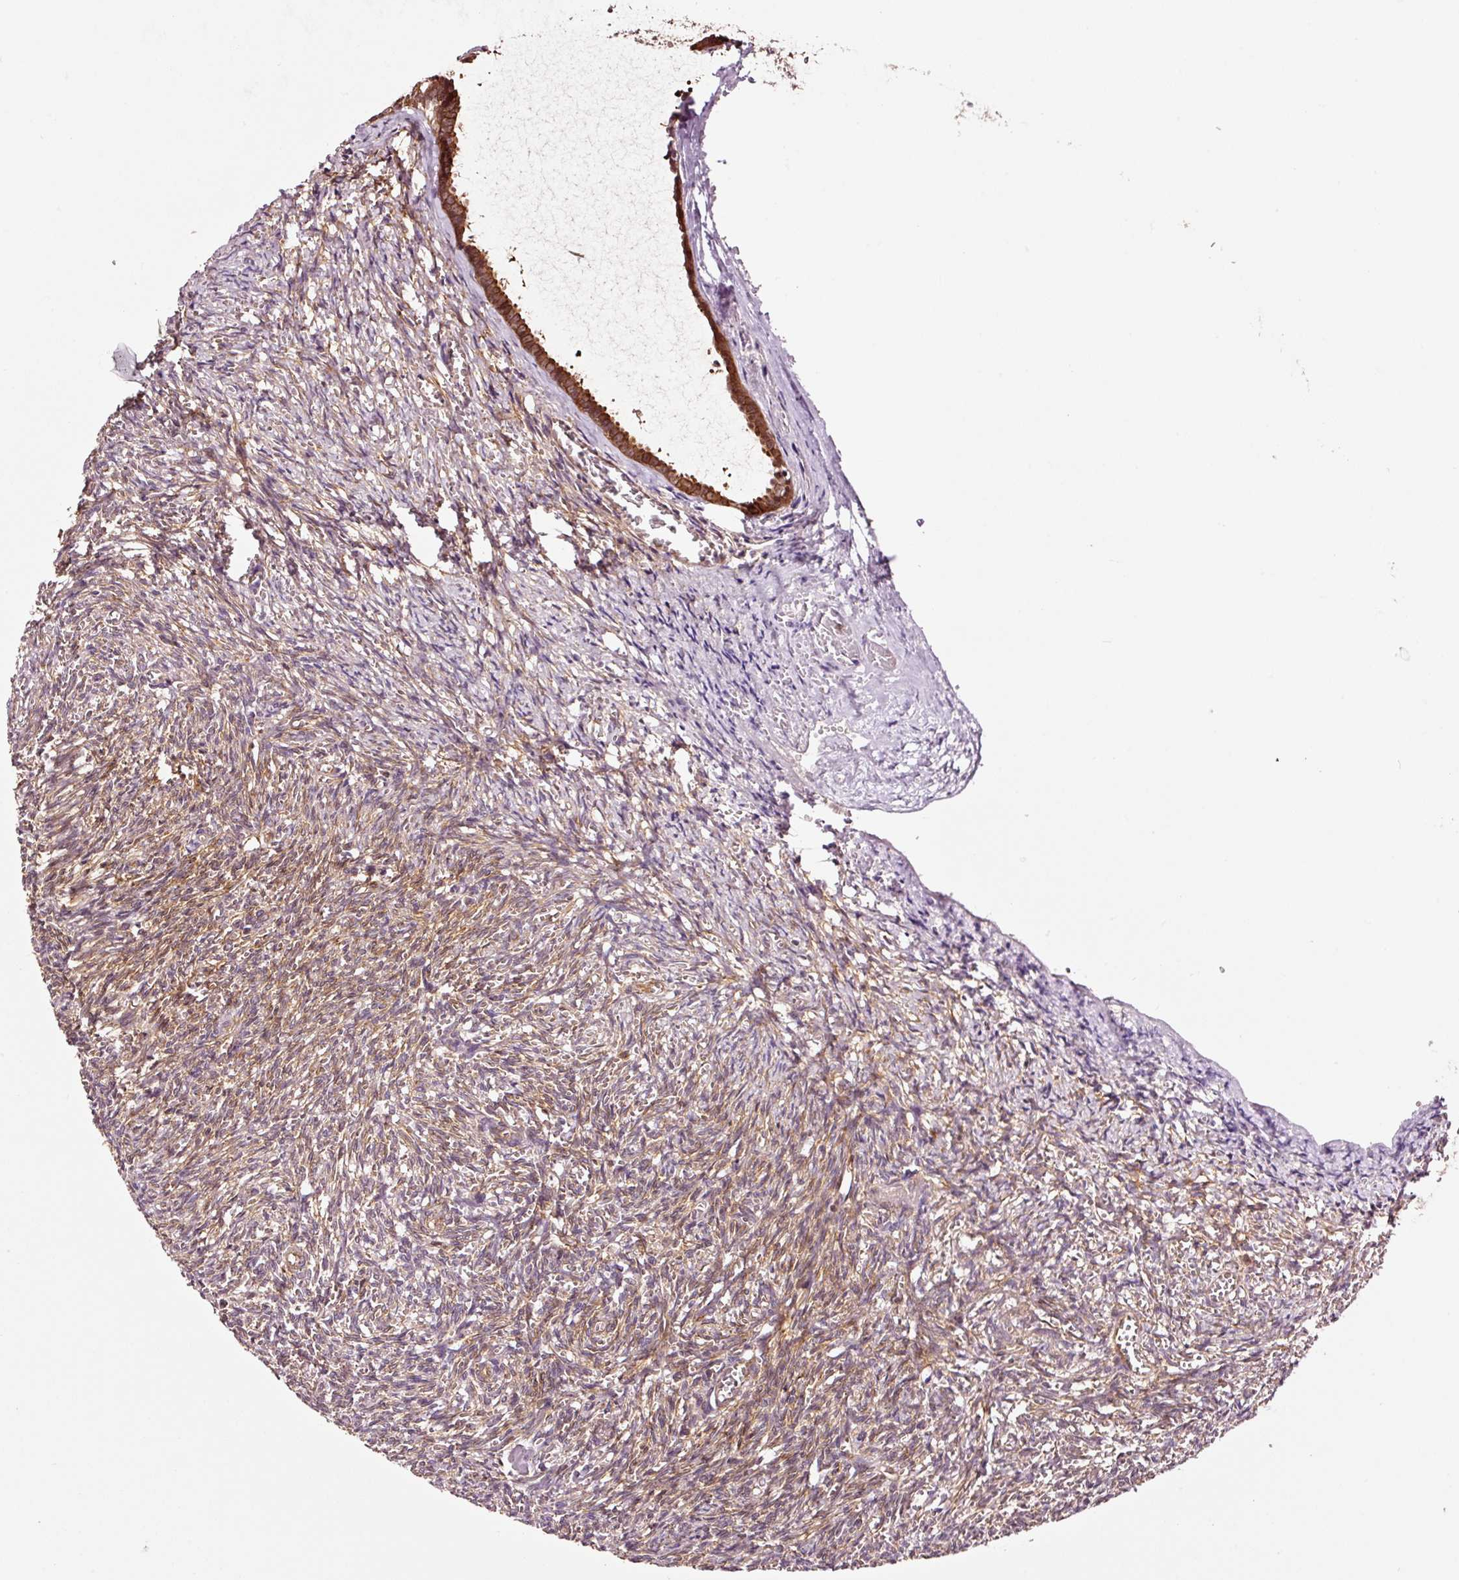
{"staining": {"intensity": "moderate", "quantity": "25%-75%", "location": "cytoplasmic/membranous"}, "tissue": "ovary", "cell_type": "Ovarian stroma cells", "image_type": "normal", "snomed": [{"axis": "morphology", "description": "Normal tissue, NOS"}, {"axis": "topography", "description": "Ovary"}], "caption": "Protein expression analysis of benign human ovary reveals moderate cytoplasmic/membranous positivity in about 25%-75% of ovarian stroma cells. (DAB (3,3'-diaminobenzidine) IHC with brightfield microscopy, high magnification).", "gene": "METAP1", "patient": {"sex": "female", "age": 67}}